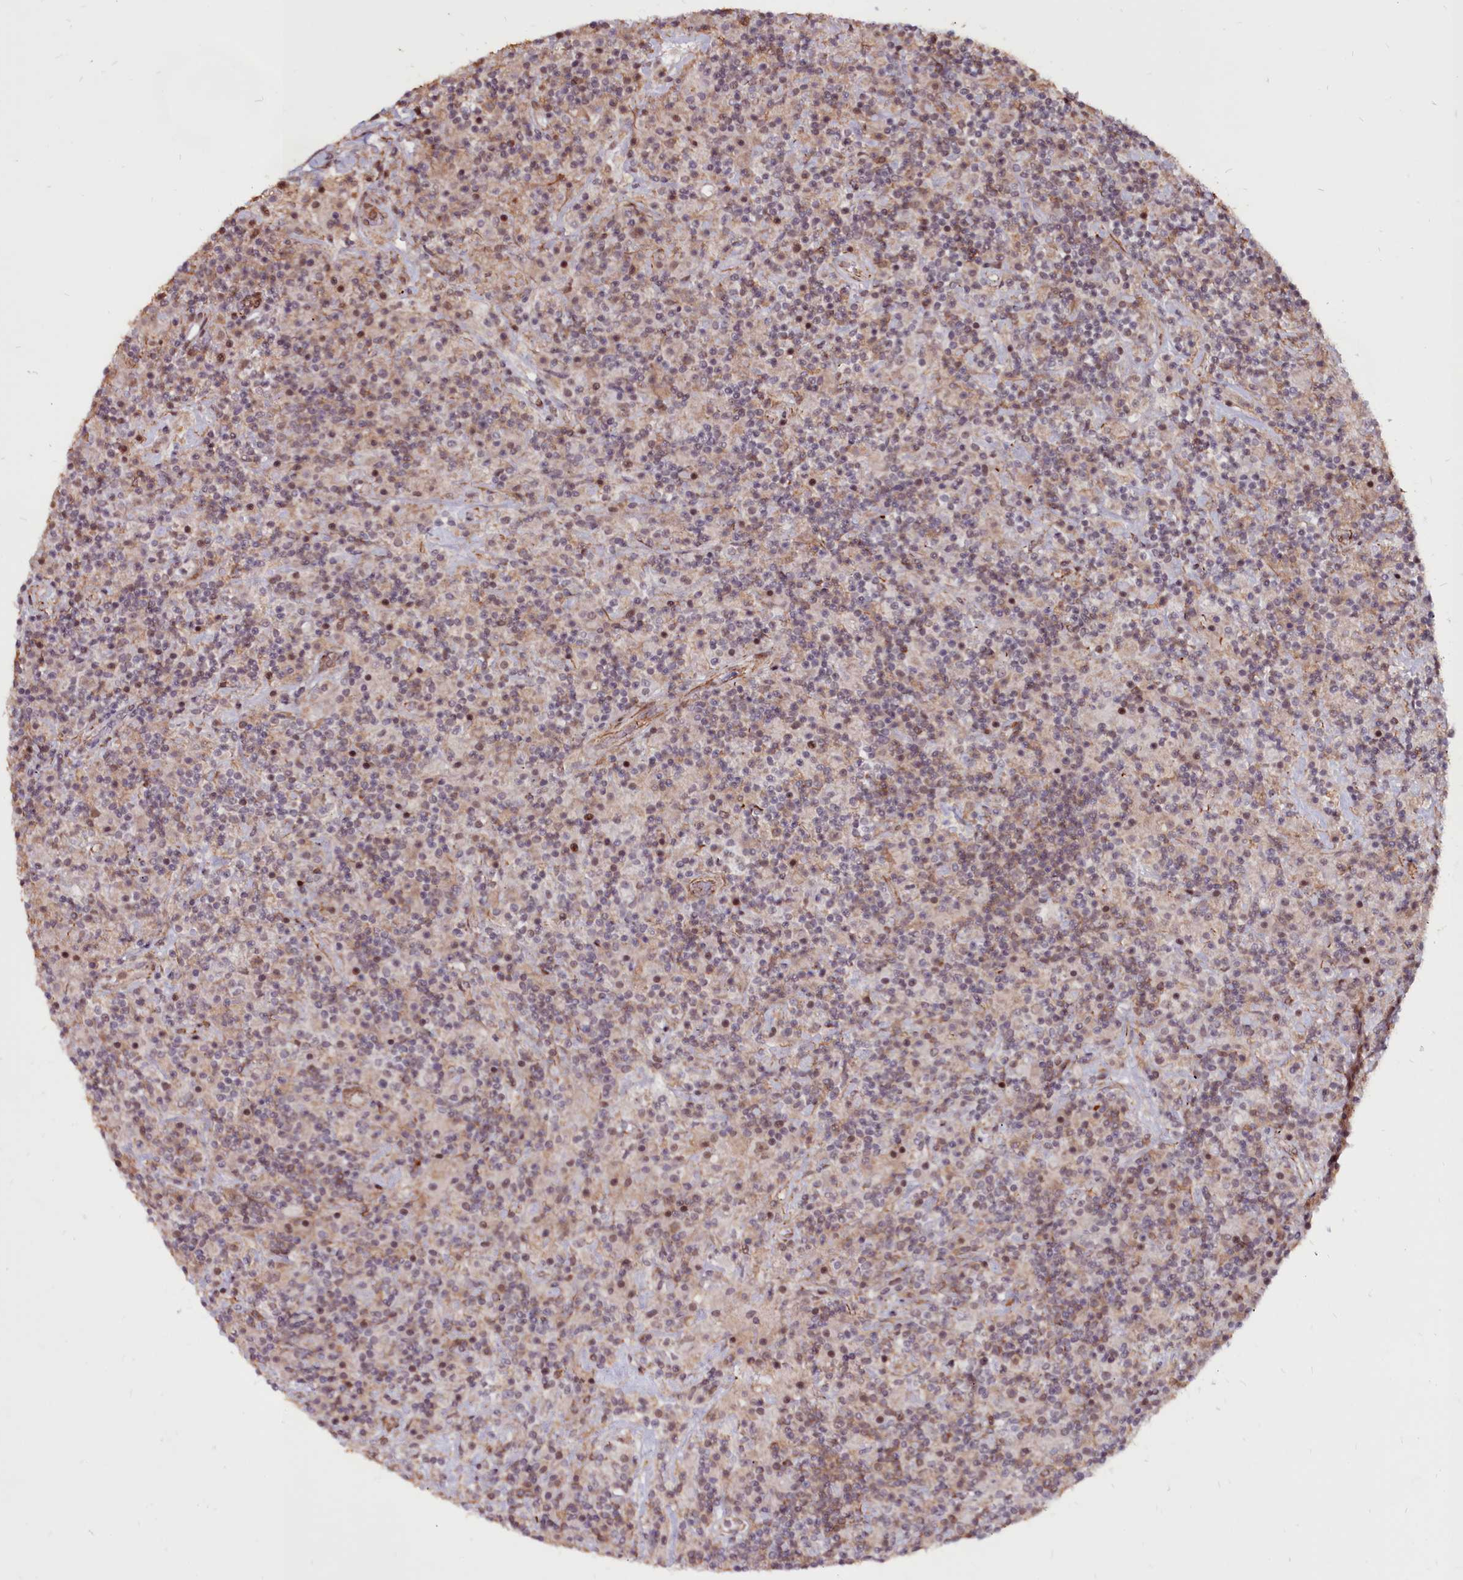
{"staining": {"intensity": "moderate", "quantity": "<25%", "location": "cytoplasmic/membranous"}, "tissue": "lymphoma", "cell_type": "Tumor cells", "image_type": "cancer", "snomed": [{"axis": "morphology", "description": "Hodgkin's disease, NOS"}, {"axis": "topography", "description": "Lymph node"}], "caption": "An immunohistochemistry histopathology image of tumor tissue is shown. Protein staining in brown shows moderate cytoplasmic/membranous positivity in lymphoma within tumor cells.", "gene": "CLK3", "patient": {"sex": "male", "age": 70}}